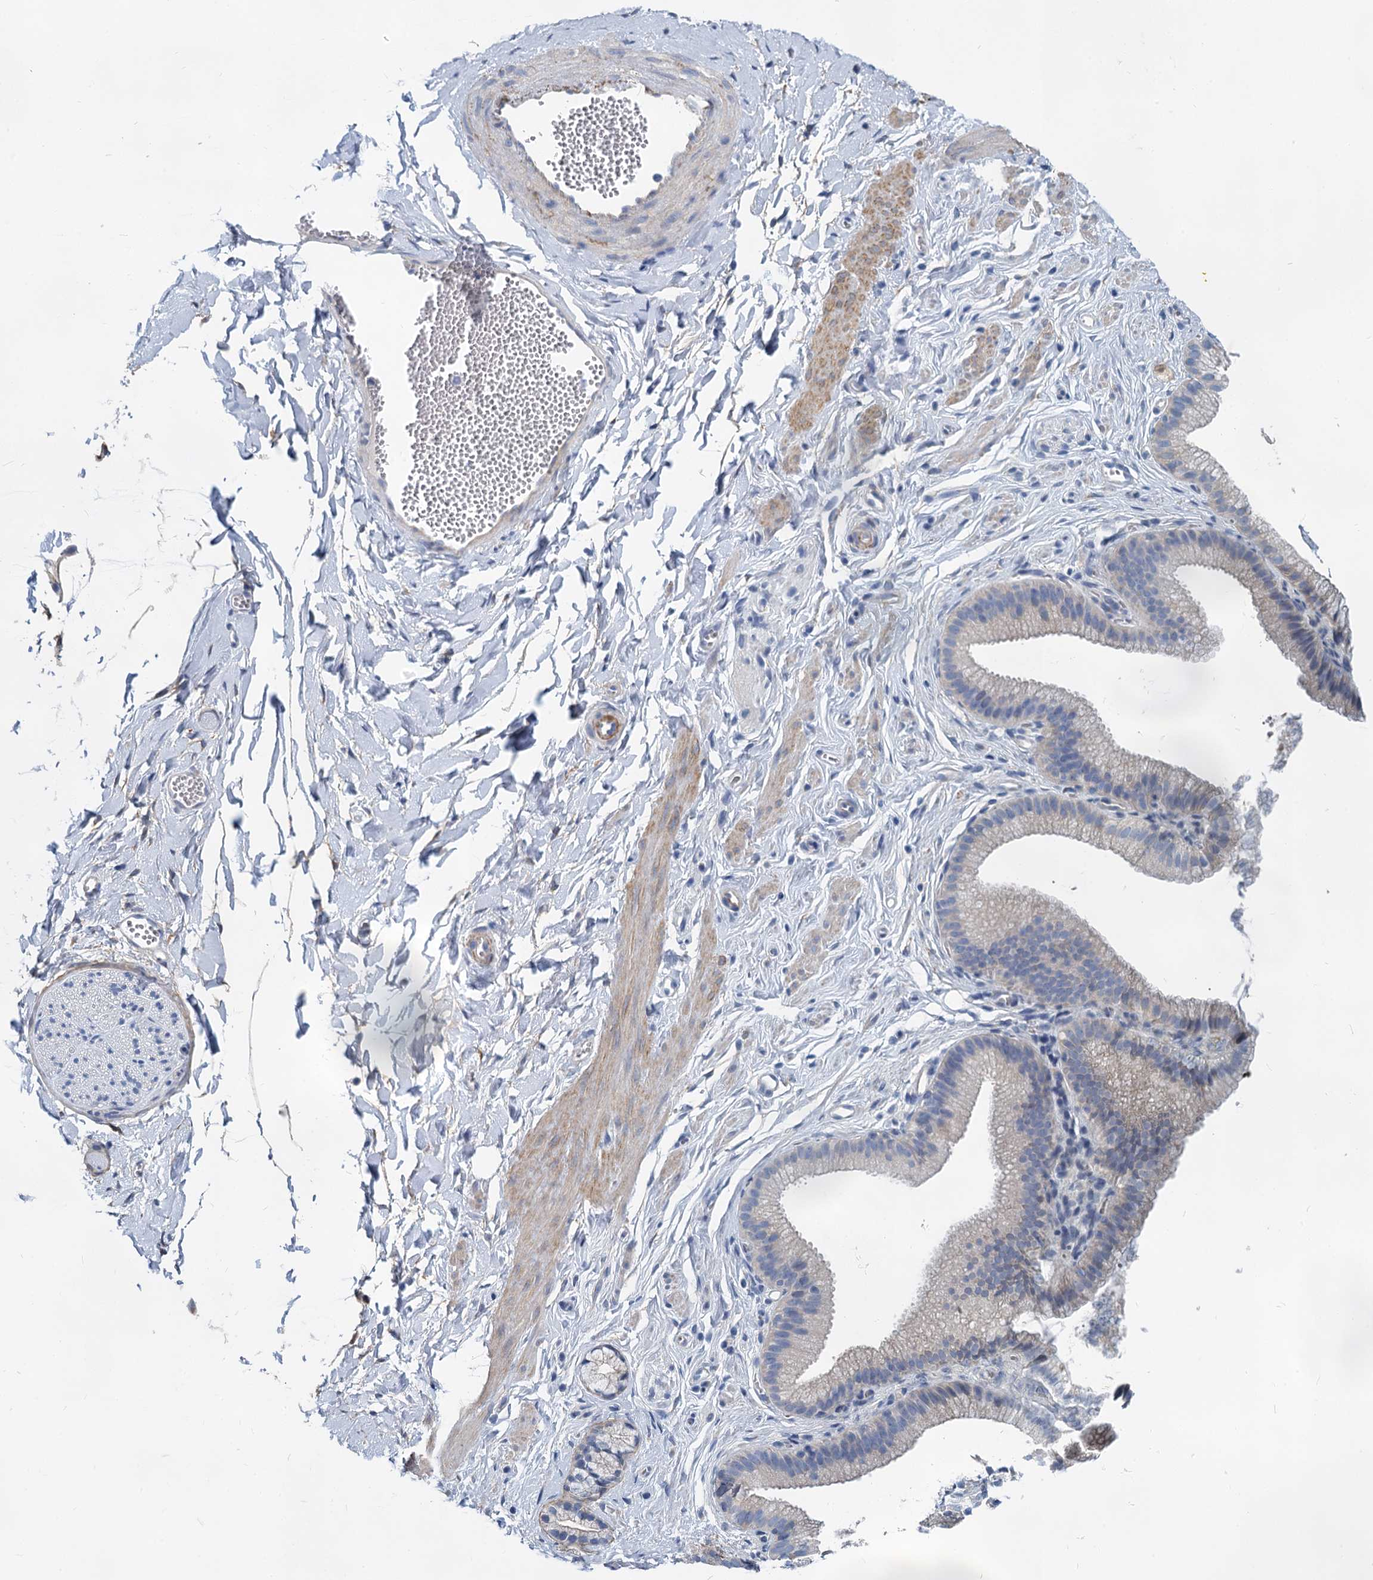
{"staining": {"intensity": "negative", "quantity": "none", "location": "none"}, "tissue": "adipose tissue", "cell_type": "Adipocytes", "image_type": "normal", "snomed": [{"axis": "morphology", "description": "Normal tissue, NOS"}, {"axis": "topography", "description": "Gallbladder"}, {"axis": "topography", "description": "Peripheral nerve tissue"}], "caption": "DAB immunohistochemical staining of benign human adipose tissue reveals no significant positivity in adipocytes.", "gene": "GSTM3", "patient": {"sex": "male", "age": 38}}